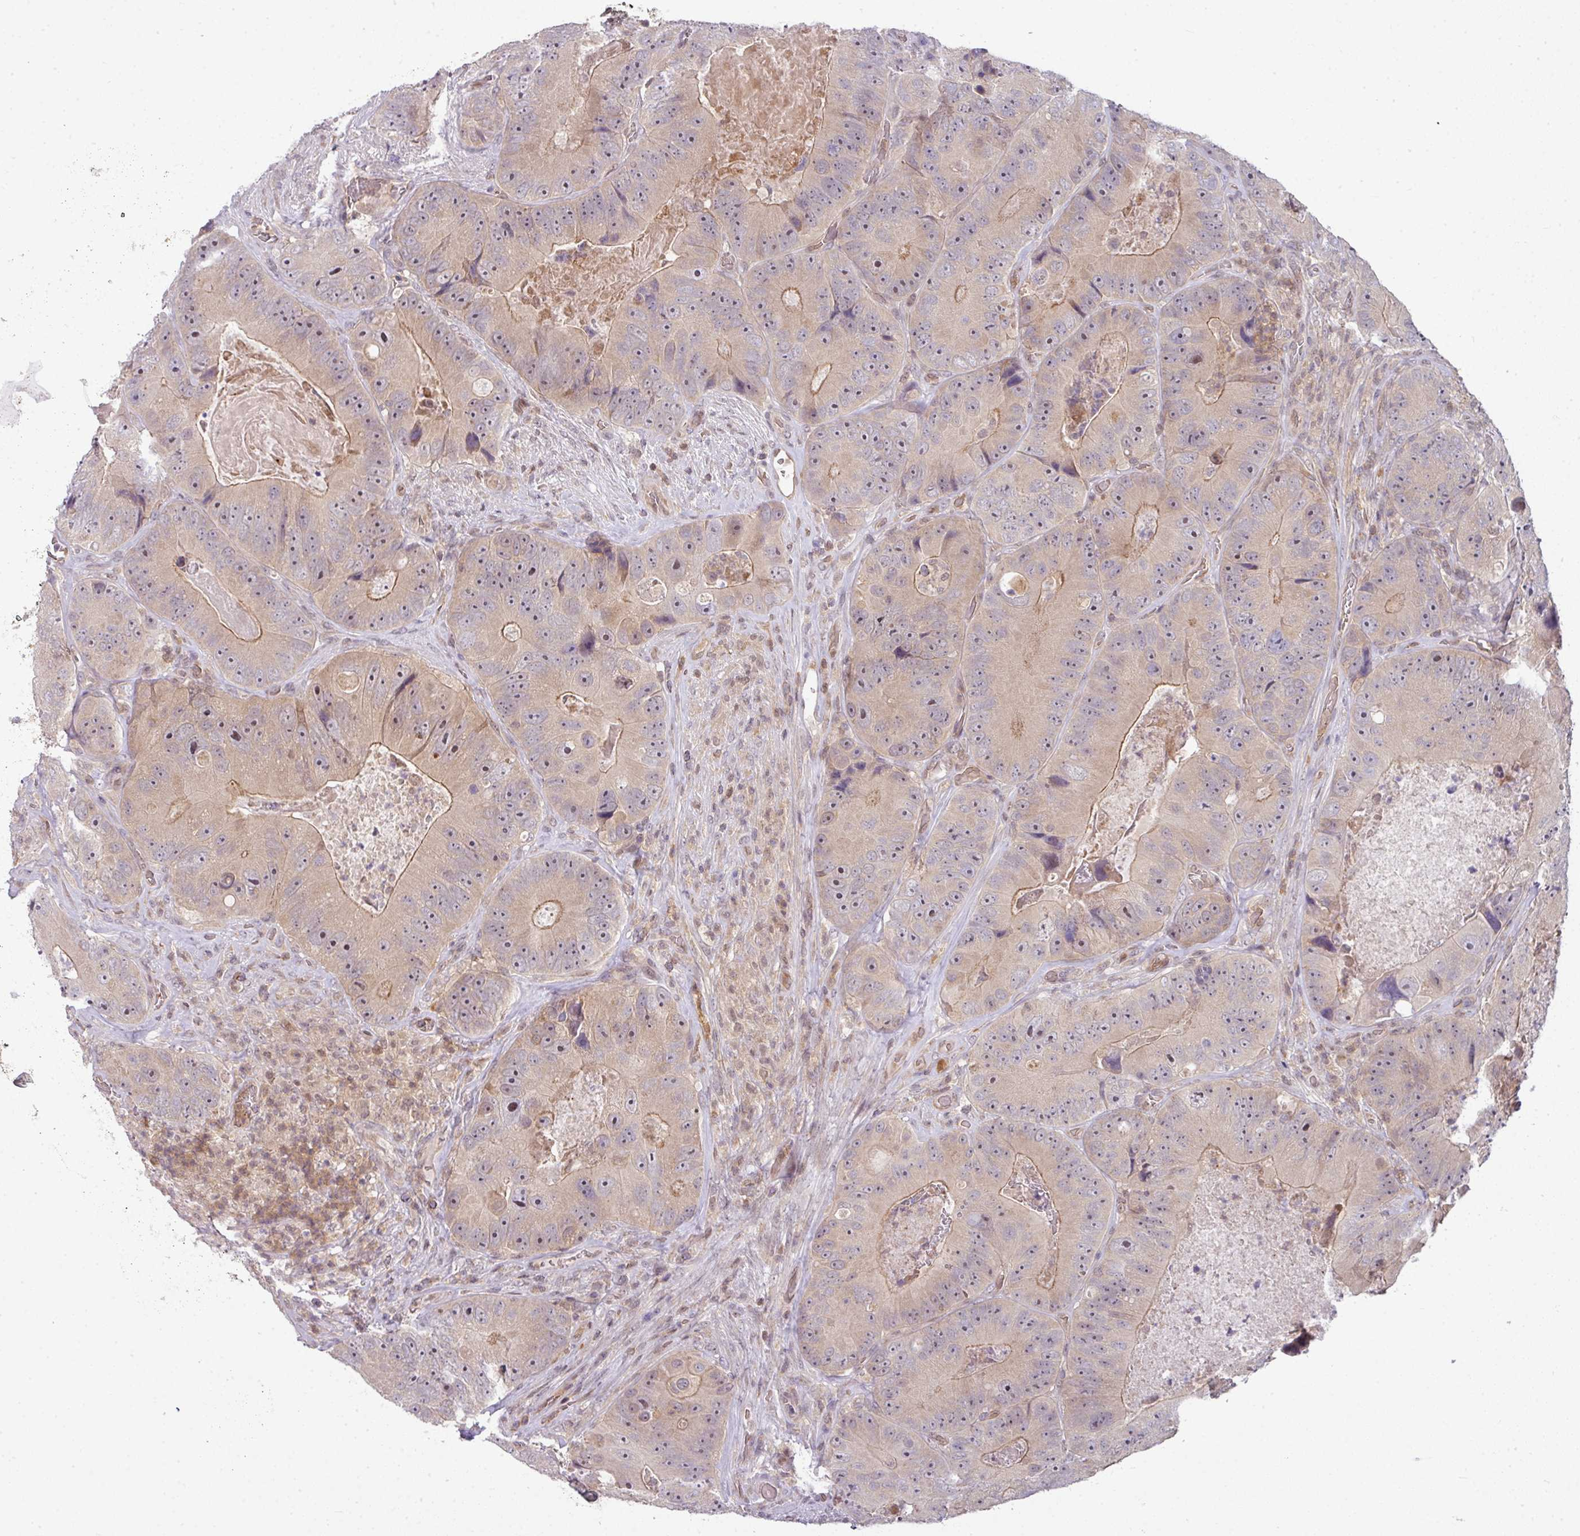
{"staining": {"intensity": "moderate", "quantity": "<25%", "location": "cytoplasmic/membranous,nuclear"}, "tissue": "colorectal cancer", "cell_type": "Tumor cells", "image_type": "cancer", "snomed": [{"axis": "morphology", "description": "Adenocarcinoma, NOS"}, {"axis": "topography", "description": "Colon"}], "caption": "Protein expression analysis of colorectal adenocarcinoma reveals moderate cytoplasmic/membranous and nuclear staining in approximately <25% of tumor cells. (DAB (3,3'-diaminobenzidine) IHC, brown staining for protein, blue staining for nuclei).", "gene": "STAT5A", "patient": {"sex": "female", "age": 86}}